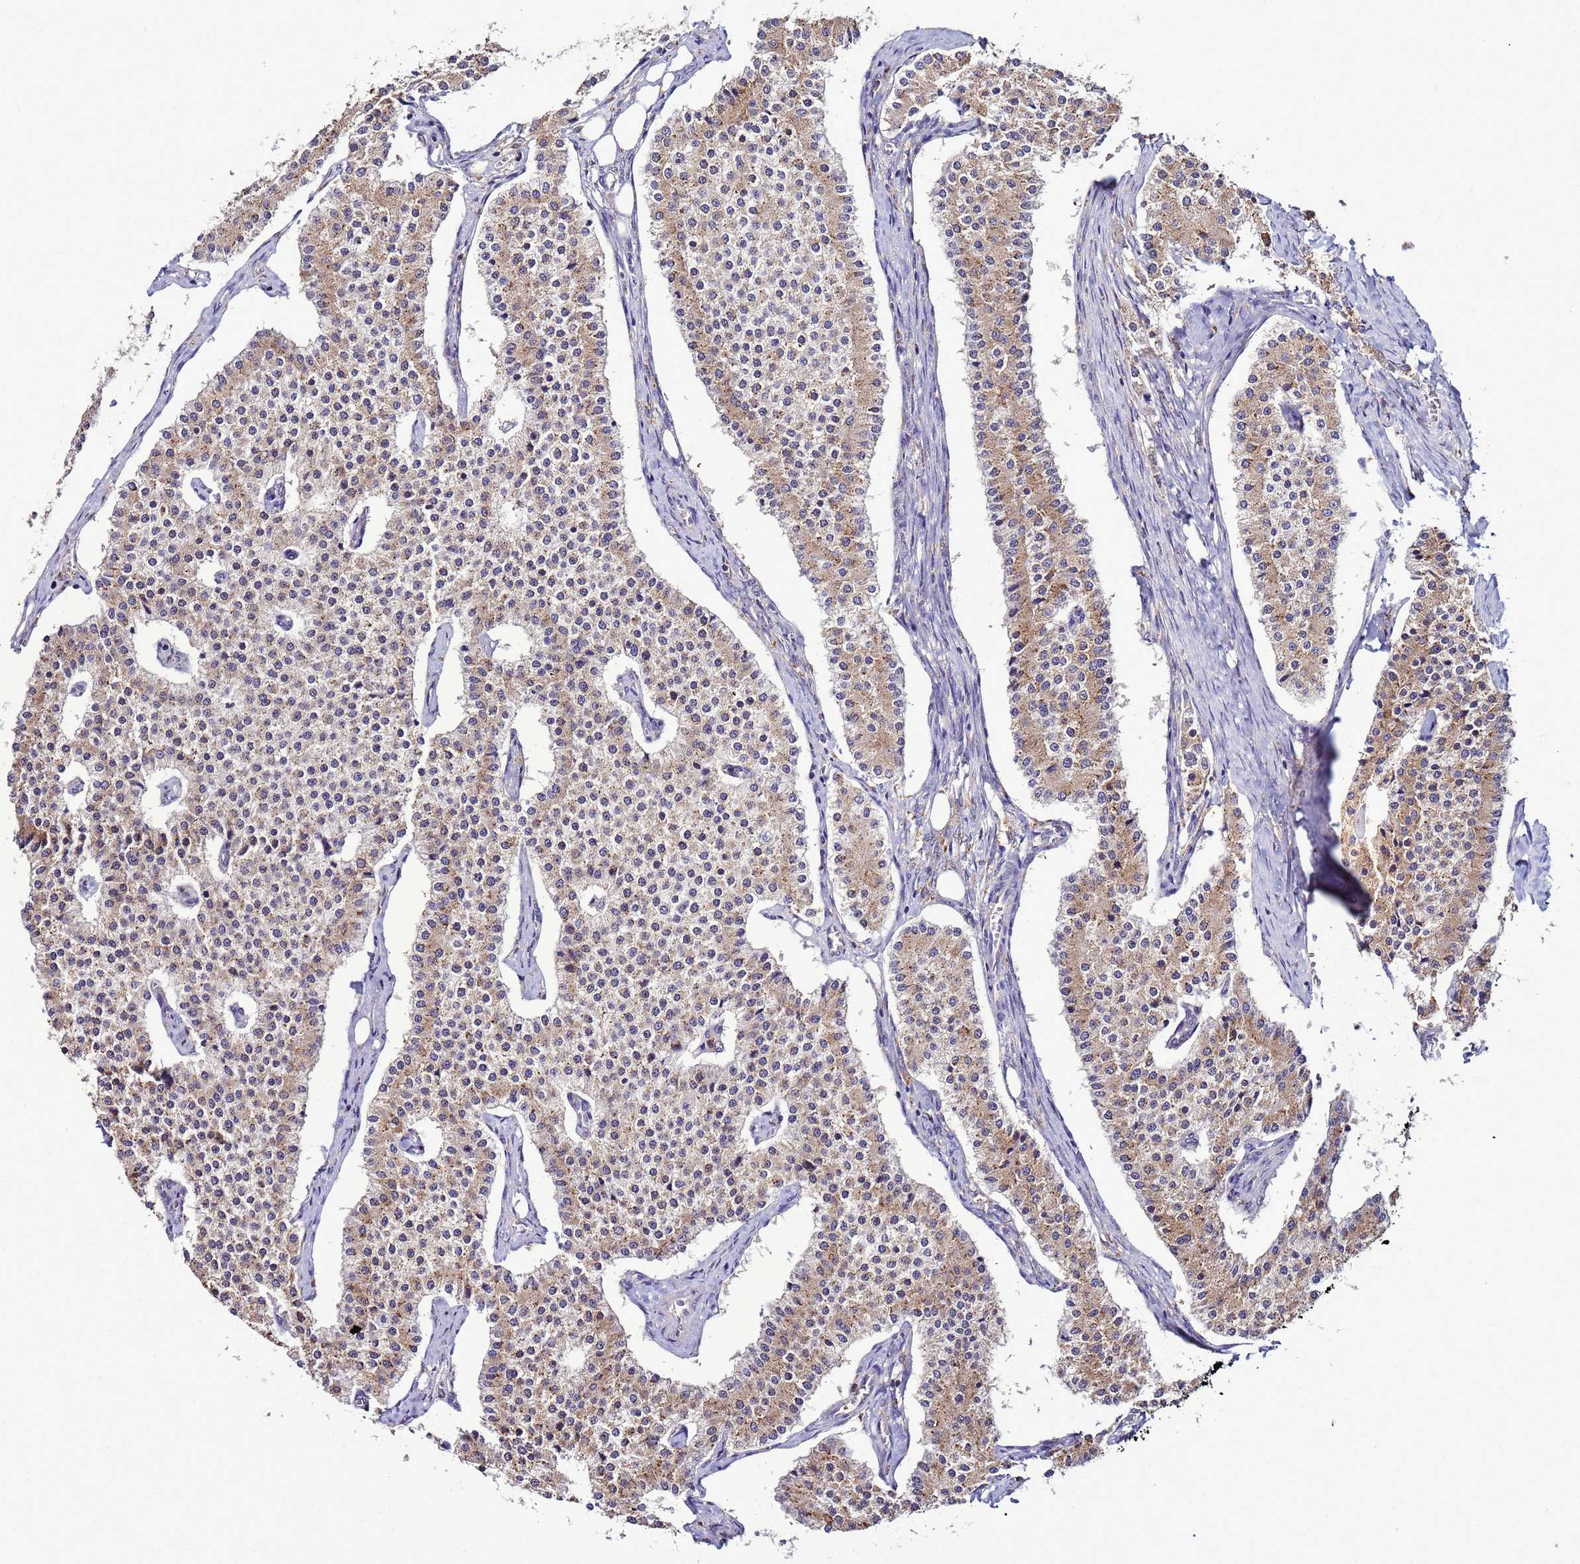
{"staining": {"intensity": "weak", "quantity": ">75%", "location": "cytoplasmic/membranous"}, "tissue": "carcinoid", "cell_type": "Tumor cells", "image_type": "cancer", "snomed": [{"axis": "morphology", "description": "Carcinoid, malignant, NOS"}, {"axis": "topography", "description": "Colon"}], "caption": "Immunohistochemical staining of carcinoid demonstrates low levels of weak cytoplasmic/membranous protein expression in approximately >75% of tumor cells. Nuclei are stained in blue.", "gene": "ANTKMT", "patient": {"sex": "female", "age": 52}}